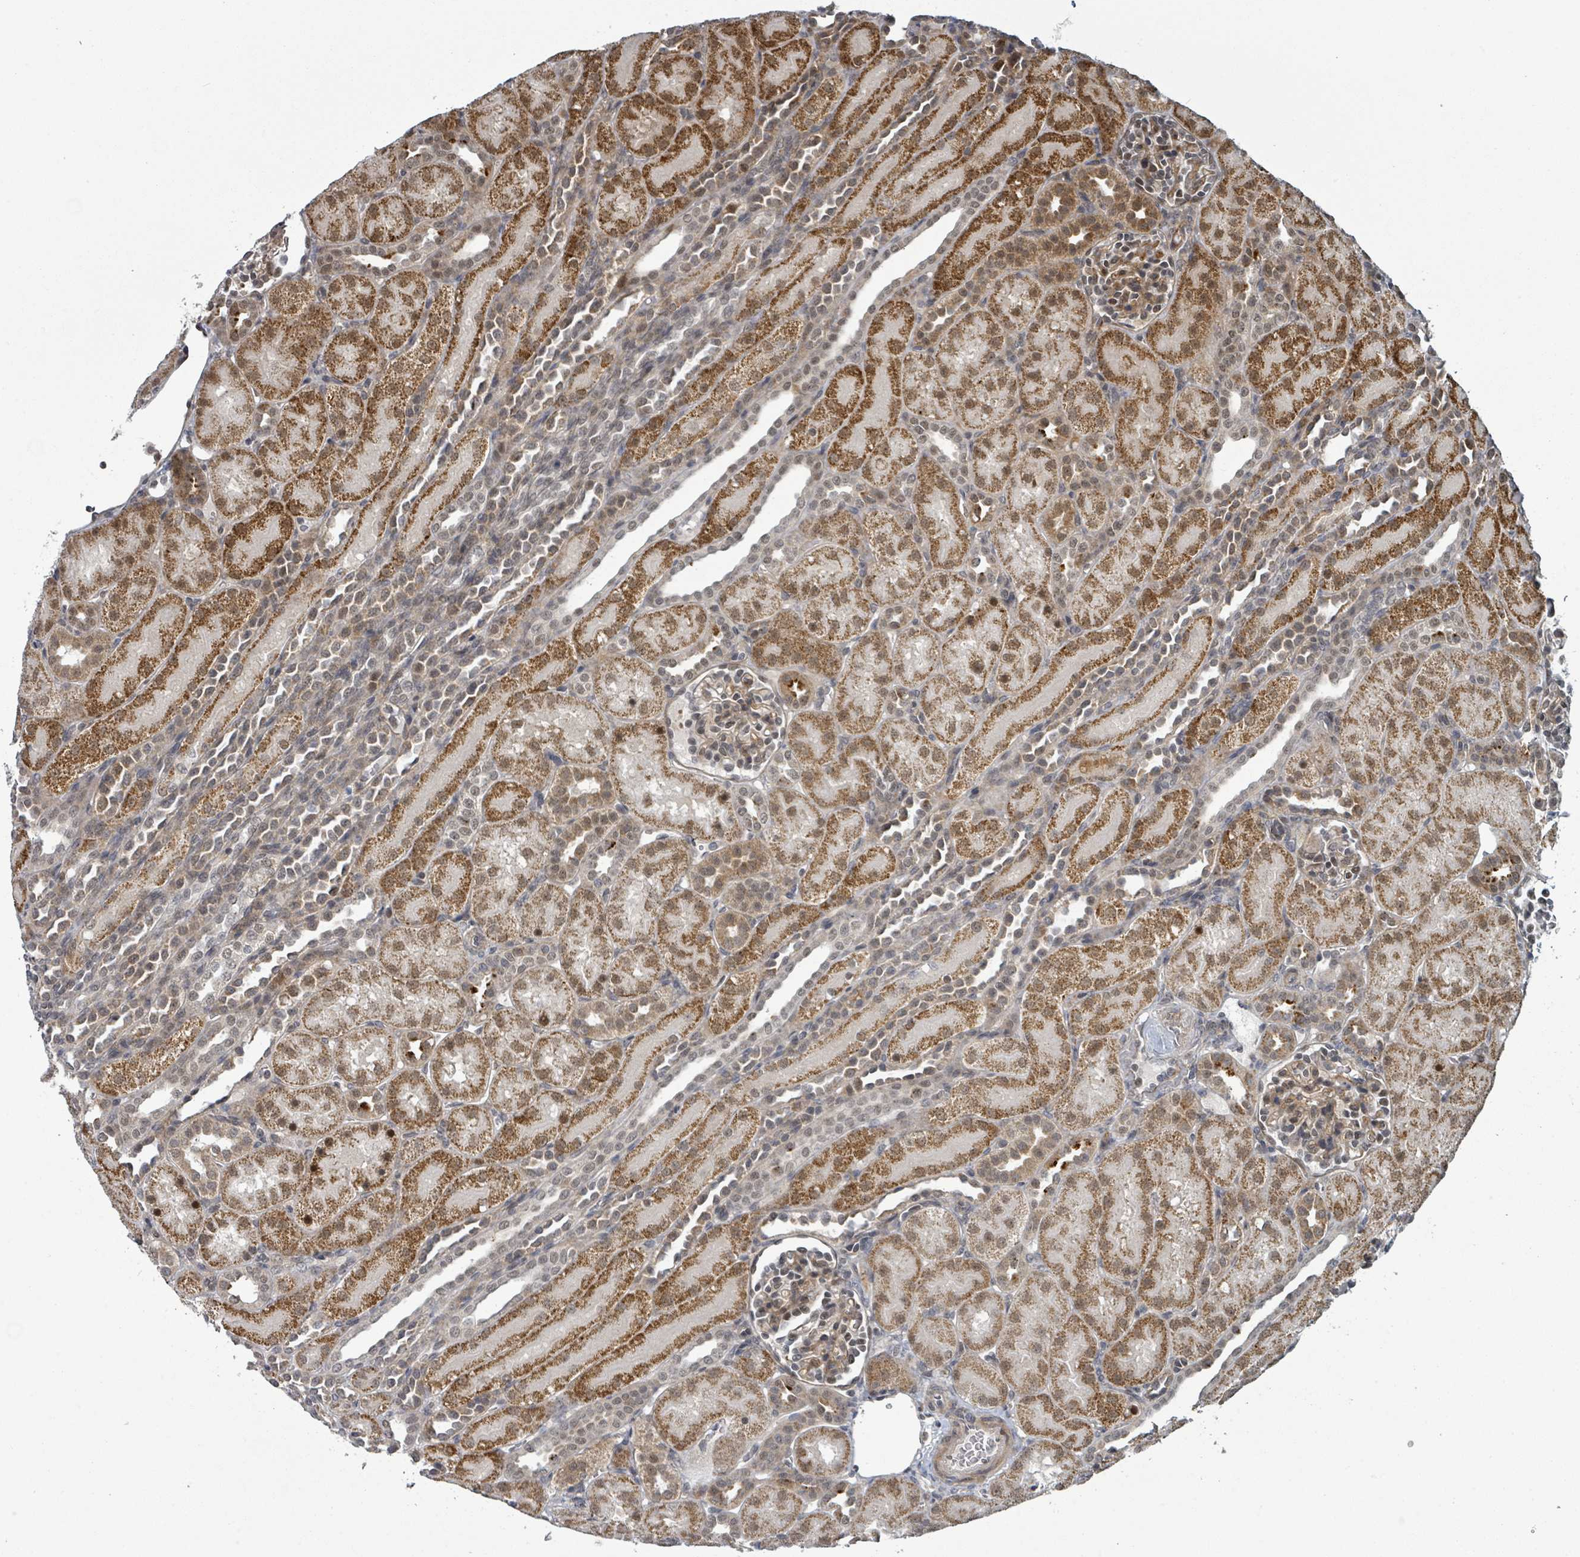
{"staining": {"intensity": "moderate", "quantity": "25%-75%", "location": "cytoplasmic/membranous,nuclear"}, "tissue": "kidney", "cell_type": "Cells in glomeruli", "image_type": "normal", "snomed": [{"axis": "morphology", "description": "Normal tissue, NOS"}, {"axis": "topography", "description": "Kidney"}], "caption": "A brown stain highlights moderate cytoplasmic/membranous,nuclear positivity of a protein in cells in glomeruli of benign human kidney. The protein of interest is stained brown, and the nuclei are stained in blue (DAB (3,3'-diaminobenzidine) IHC with brightfield microscopy, high magnification).", "gene": "GTF3C1", "patient": {"sex": "male", "age": 1}}